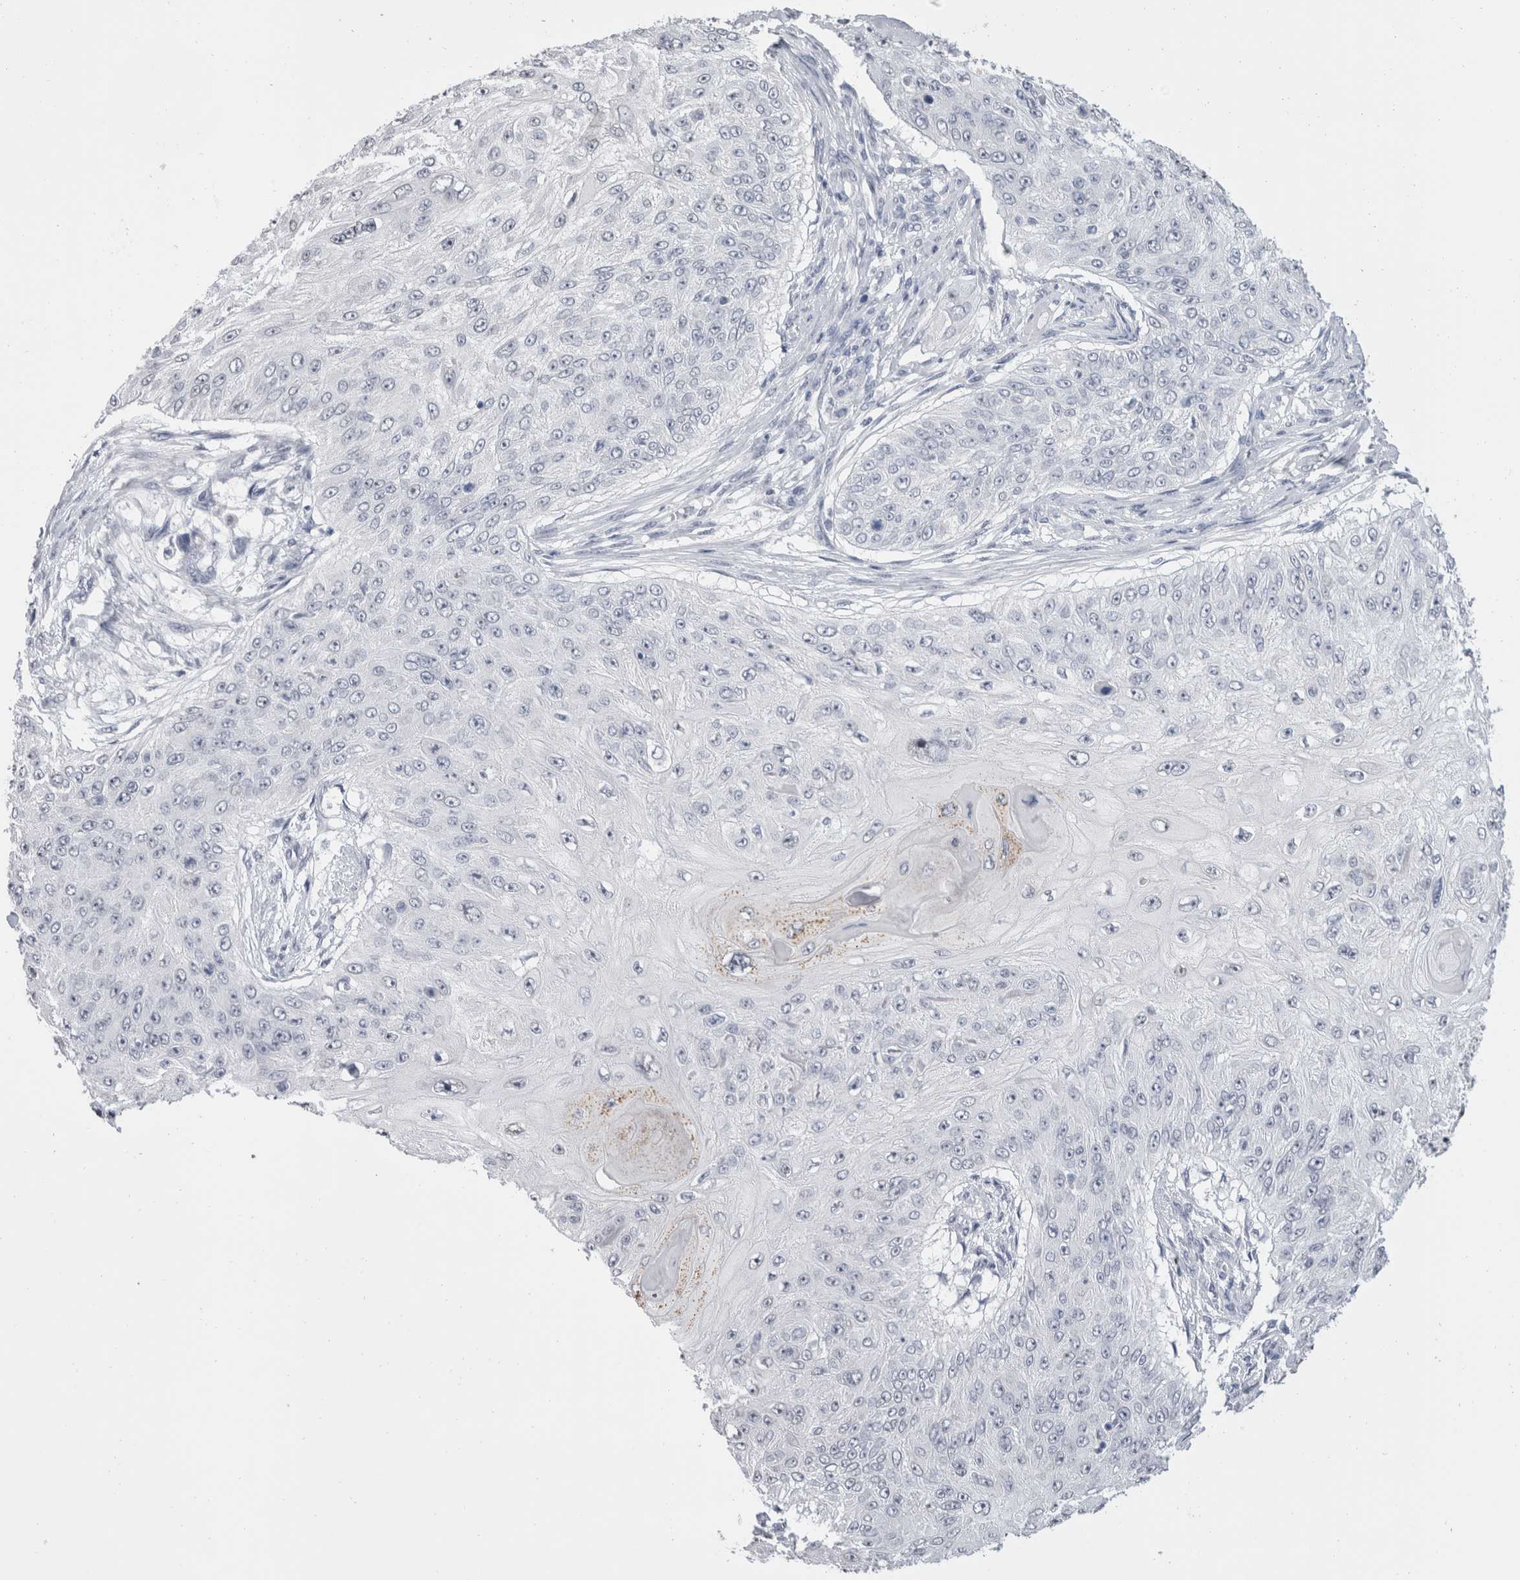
{"staining": {"intensity": "negative", "quantity": "none", "location": "none"}, "tissue": "skin cancer", "cell_type": "Tumor cells", "image_type": "cancer", "snomed": [{"axis": "morphology", "description": "Squamous cell carcinoma, NOS"}, {"axis": "topography", "description": "Skin"}], "caption": "Image shows no significant protein positivity in tumor cells of squamous cell carcinoma (skin).", "gene": "CADM3", "patient": {"sex": "female", "age": 80}}